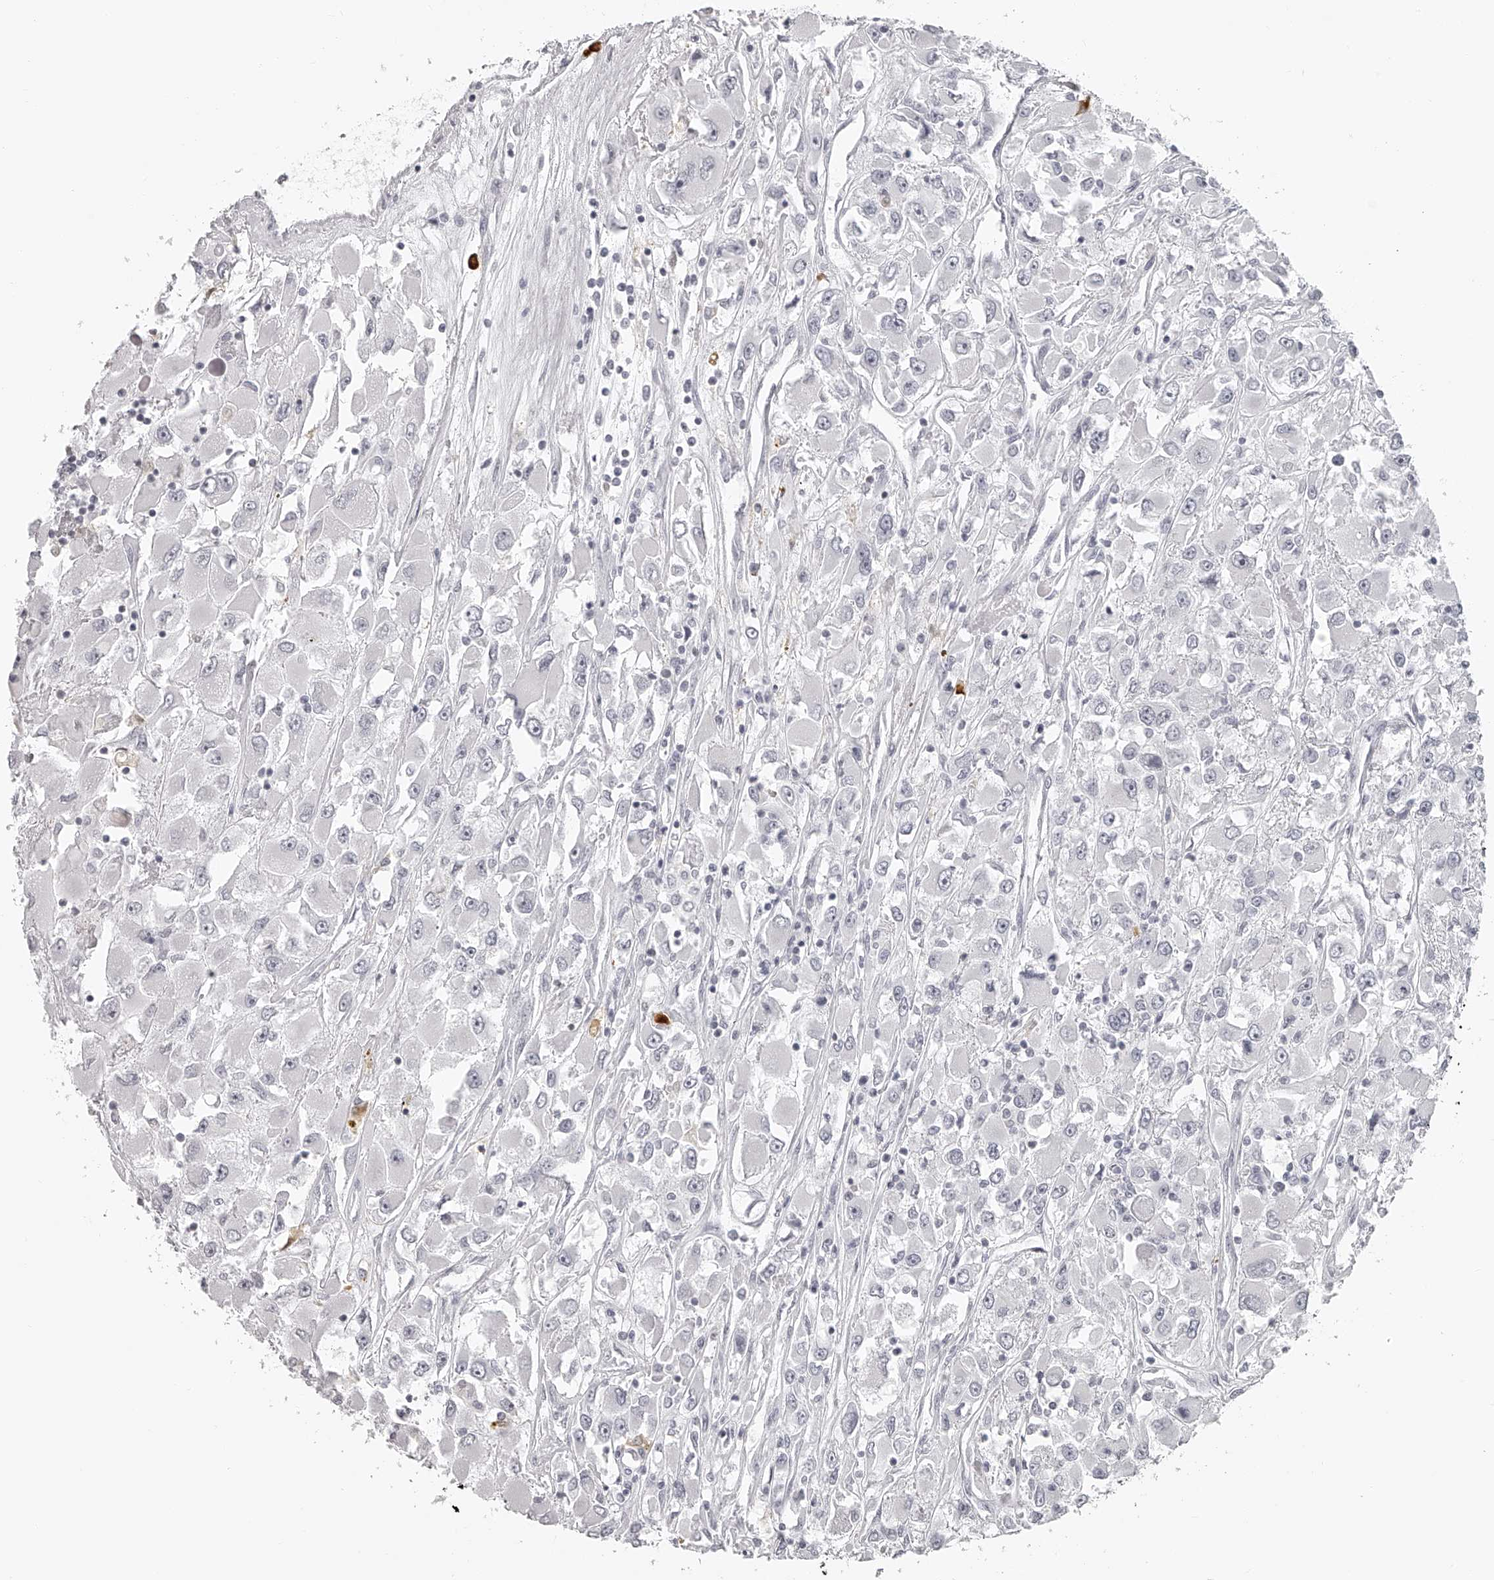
{"staining": {"intensity": "negative", "quantity": "none", "location": "none"}, "tissue": "renal cancer", "cell_type": "Tumor cells", "image_type": "cancer", "snomed": [{"axis": "morphology", "description": "Adenocarcinoma, NOS"}, {"axis": "topography", "description": "Kidney"}], "caption": "DAB (3,3'-diaminobenzidine) immunohistochemical staining of human adenocarcinoma (renal) demonstrates no significant positivity in tumor cells.", "gene": "SEC11C", "patient": {"sex": "female", "age": 52}}